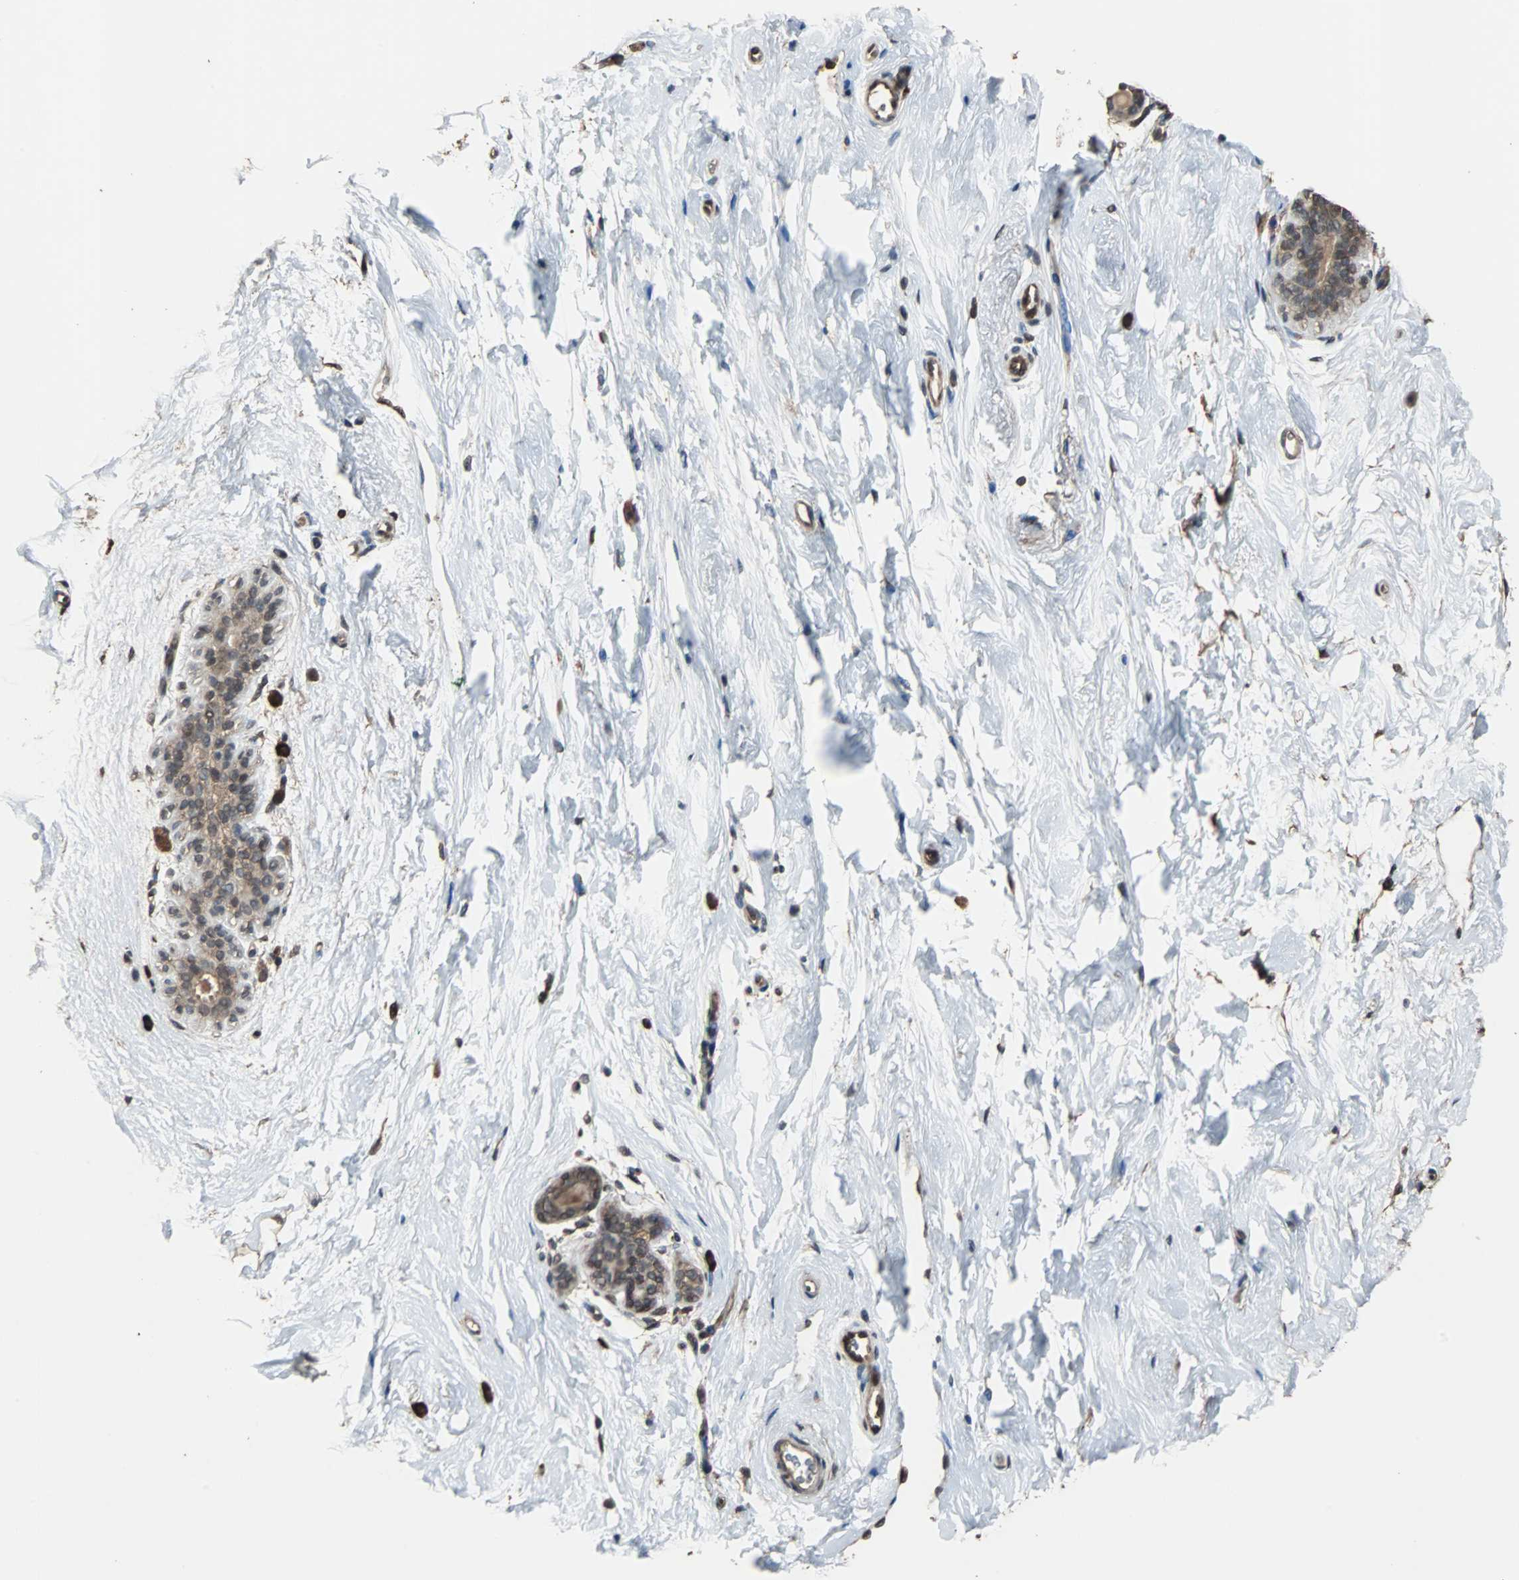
{"staining": {"intensity": "moderate", "quantity": ">75%", "location": "cytoplasmic/membranous"}, "tissue": "breast", "cell_type": "Adipocytes", "image_type": "normal", "snomed": [{"axis": "morphology", "description": "Normal tissue, NOS"}, {"axis": "topography", "description": "Breast"}], "caption": "Approximately >75% of adipocytes in benign human breast demonstrate moderate cytoplasmic/membranous protein positivity as visualized by brown immunohistochemical staining.", "gene": "NDRG1", "patient": {"sex": "female", "age": 52}}